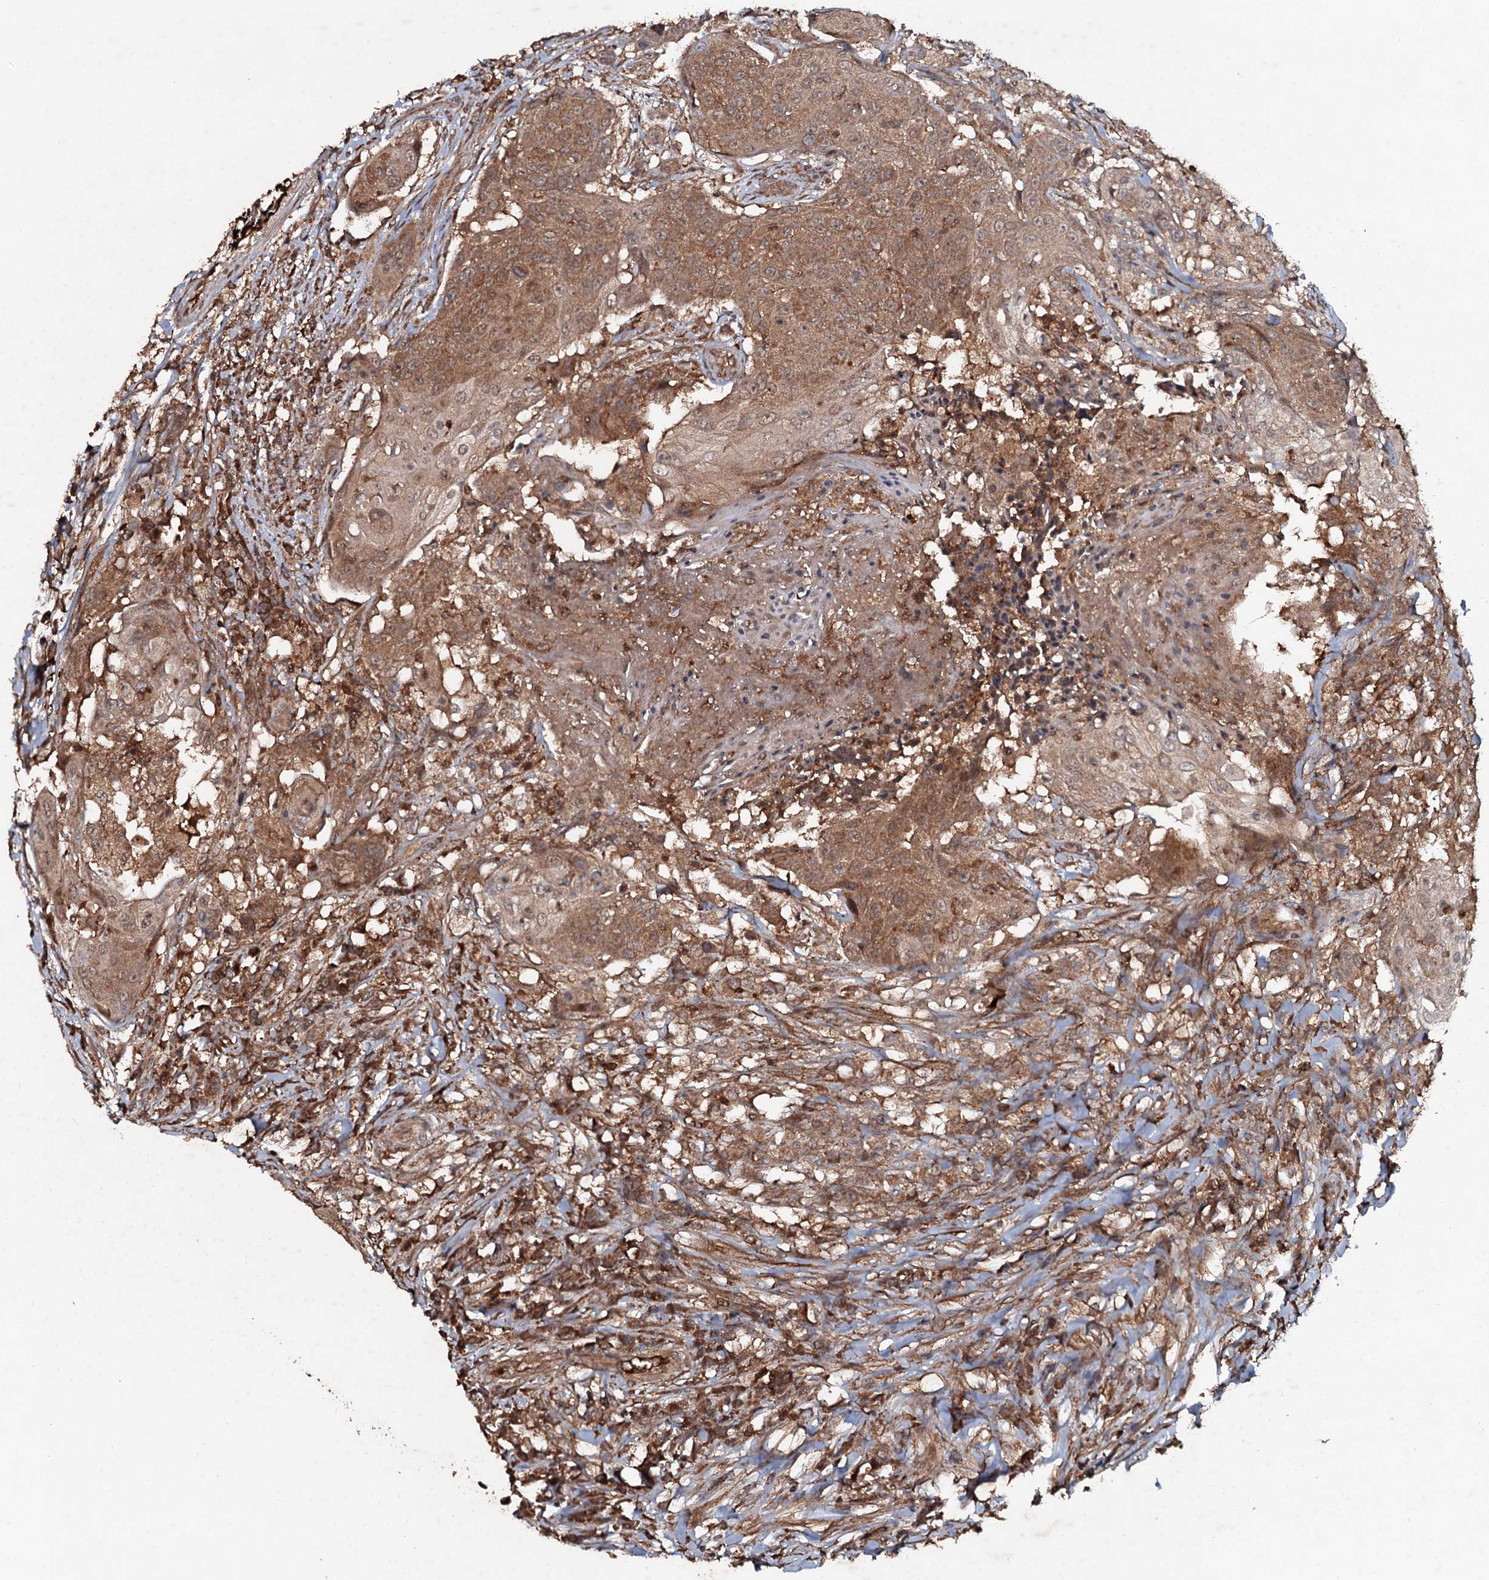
{"staining": {"intensity": "moderate", "quantity": ">75%", "location": "cytoplasmic/membranous"}, "tissue": "urothelial cancer", "cell_type": "Tumor cells", "image_type": "cancer", "snomed": [{"axis": "morphology", "description": "Urothelial carcinoma, High grade"}, {"axis": "topography", "description": "Urinary bladder"}], "caption": "A histopathology image of human urothelial carcinoma (high-grade) stained for a protein demonstrates moderate cytoplasmic/membranous brown staining in tumor cells.", "gene": "ADGRG3", "patient": {"sex": "female", "age": 63}}